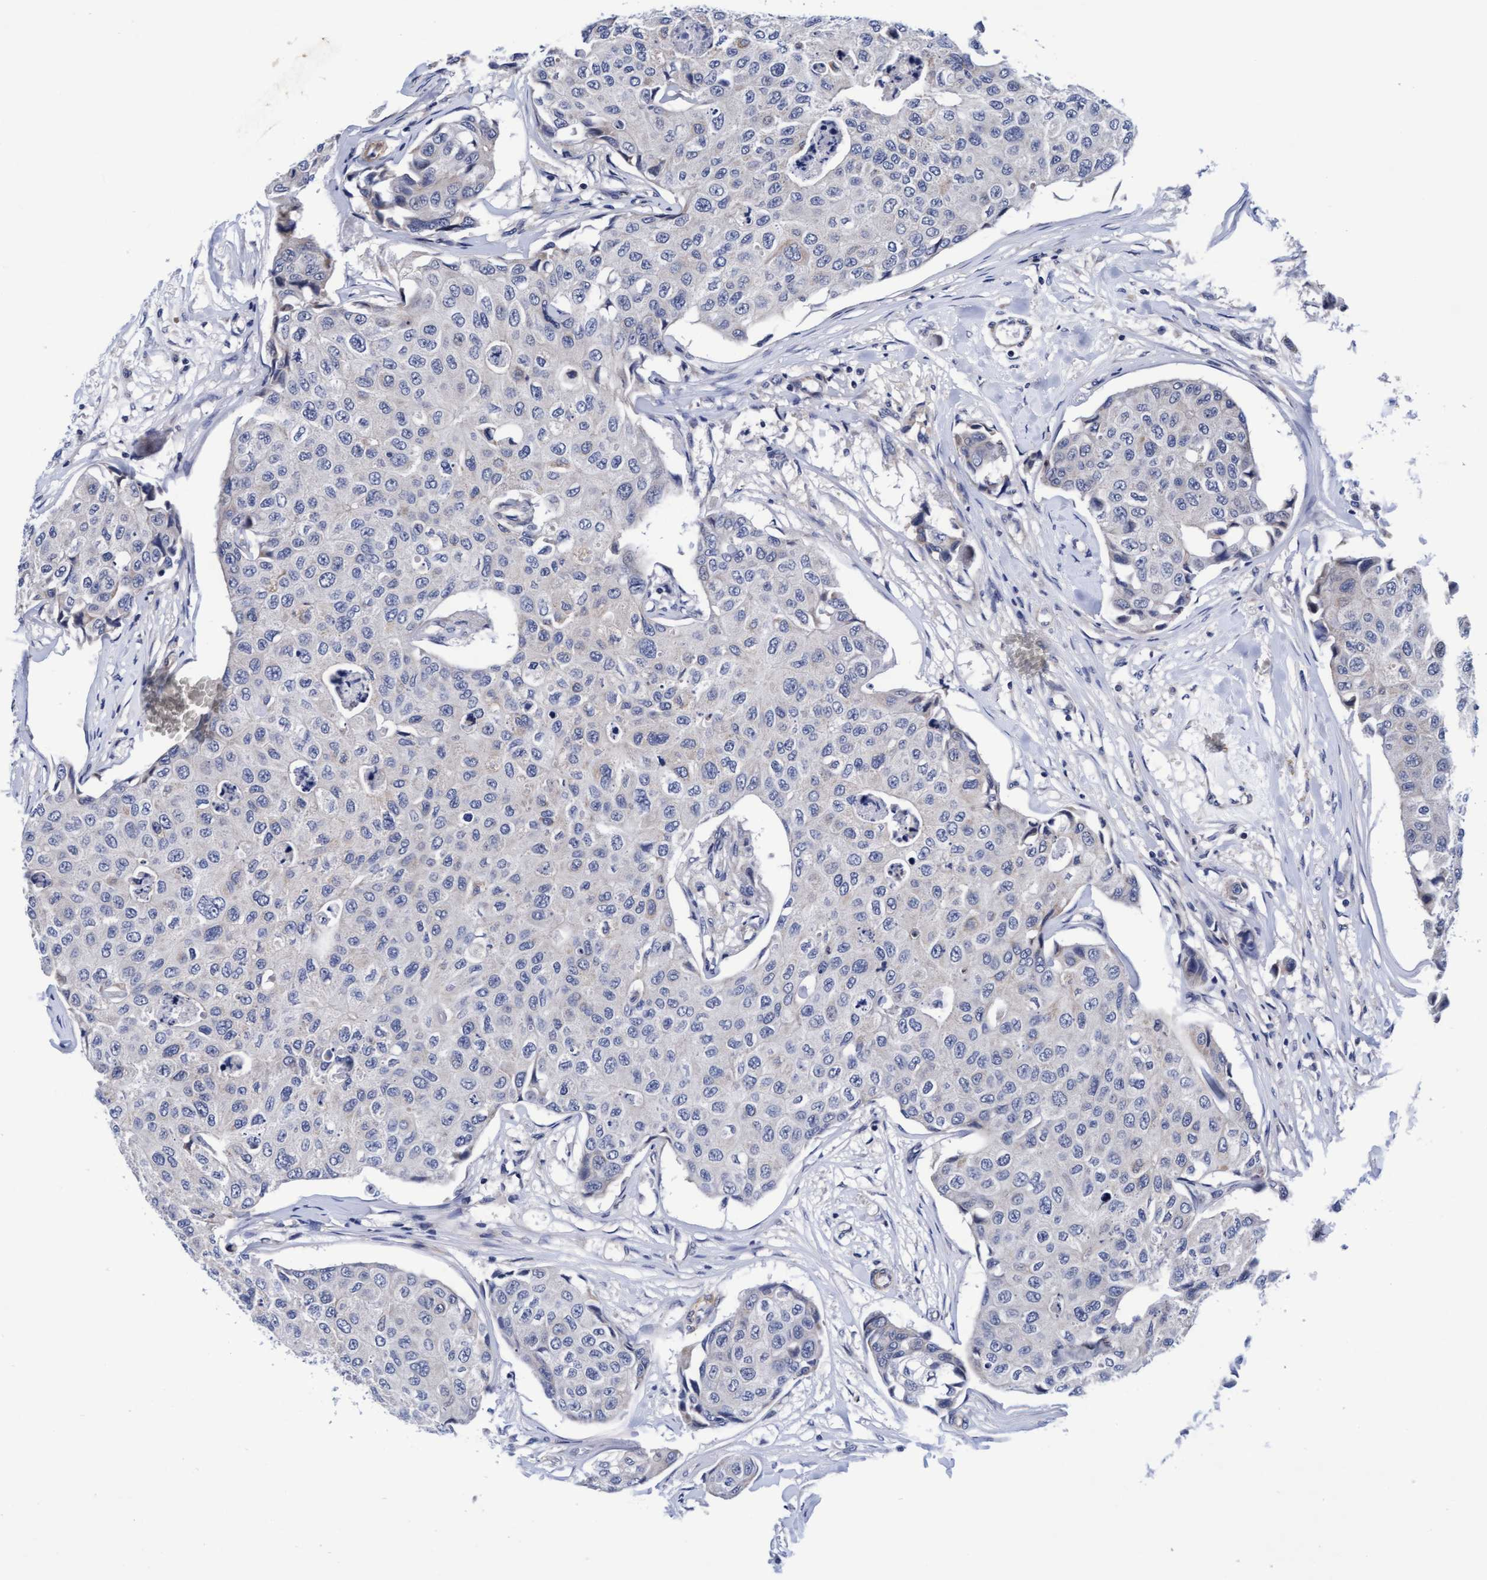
{"staining": {"intensity": "negative", "quantity": "none", "location": "none"}, "tissue": "breast cancer", "cell_type": "Tumor cells", "image_type": "cancer", "snomed": [{"axis": "morphology", "description": "Duct carcinoma"}, {"axis": "topography", "description": "Breast"}], "caption": "Breast cancer was stained to show a protein in brown. There is no significant expression in tumor cells.", "gene": "EFCAB13", "patient": {"sex": "female", "age": 80}}